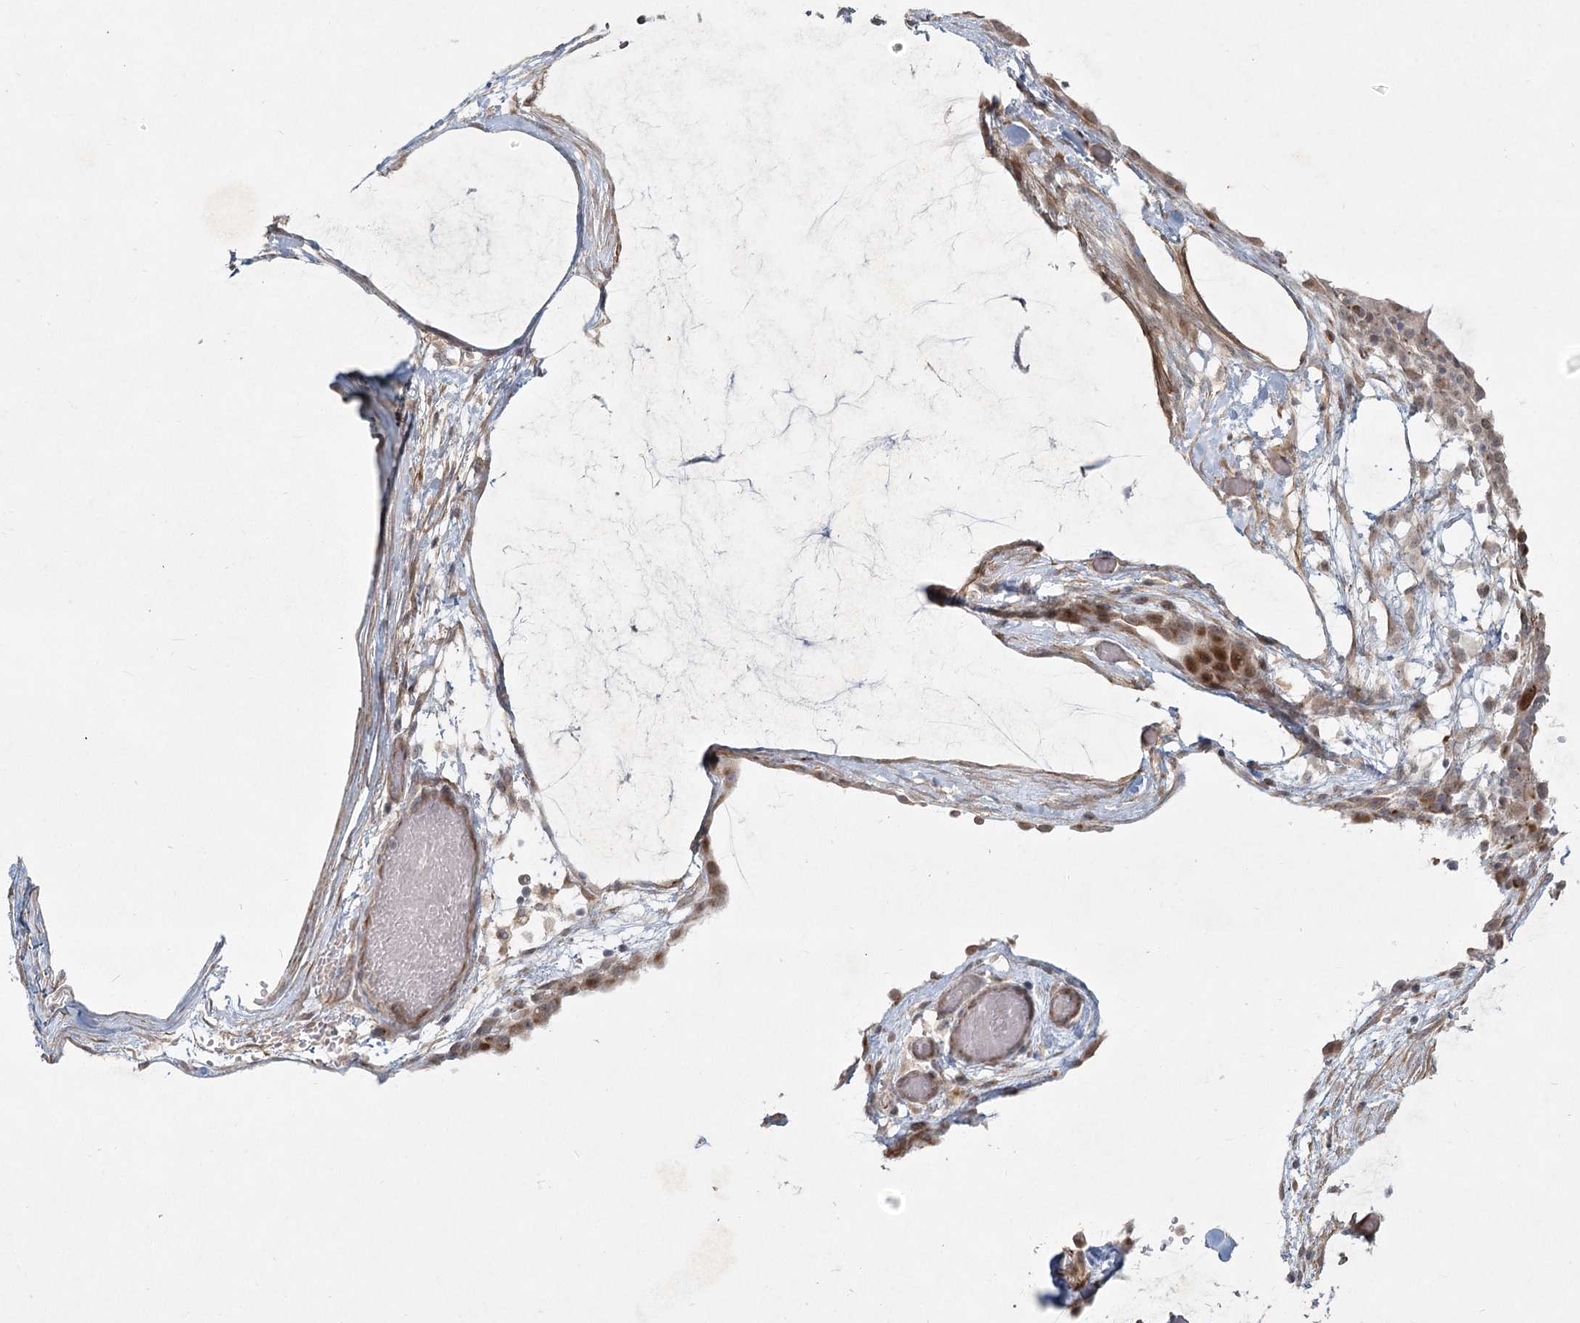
{"staining": {"intensity": "moderate", "quantity": "<25%", "location": "cytoplasmic/membranous"}, "tissue": "ovarian cancer", "cell_type": "Tumor cells", "image_type": "cancer", "snomed": [{"axis": "morphology", "description": "Cystadenocarcinoma, mucinous, NOS"}, {"axis": "topography", "description": "Ovary"}], "caption": "Protein staining exhibits moderate cytoplasmic/membranous expression in about <25% of tumor cells in mucinous cystadenocarcinoma (ovarian). (DAB = brown stain, brightfield microscopy at high magnification).", "gene": "LRP2BP", "patient": {"sex": "female", "age": 39}}